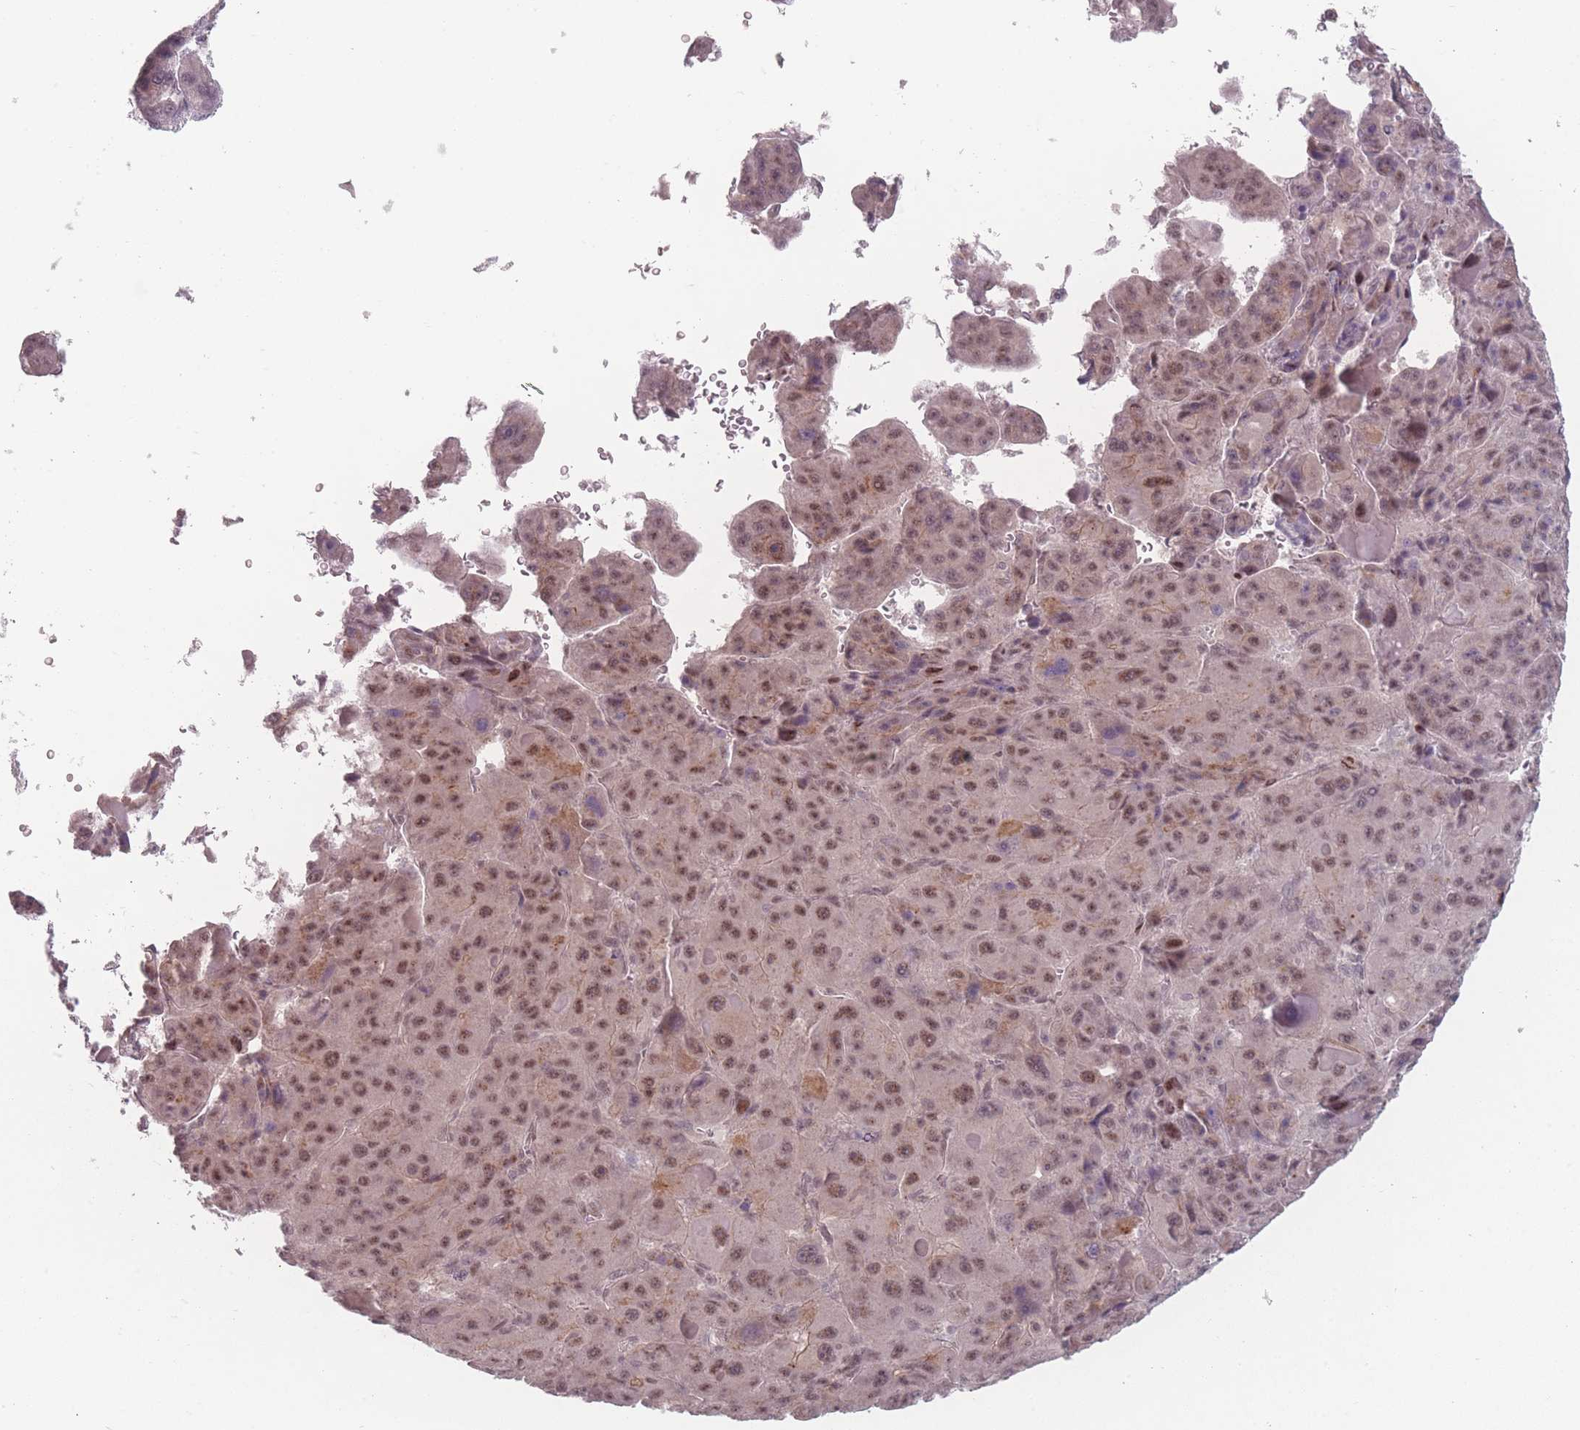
{"staining": {"intensity": "moderate", "quantity": ">75%", "location": "nuclear"}, "tissue": "liver cancer", "cell_type": "Tumor cells", "image_type": "cancer", "snomed": [{"axis": "morphology", "description": "Carcinoma, Hepatocellular, NOS"}, {"axis": "topography", "description": "Liver"}], "caption": "A micrograph of human hepatocellular carcinoma (liver) stained for a protein displays moderate nuclear brown staining in tumor cells.", "gene": "ZC3H14", "patient": {"sex": "male", "age": 76}}